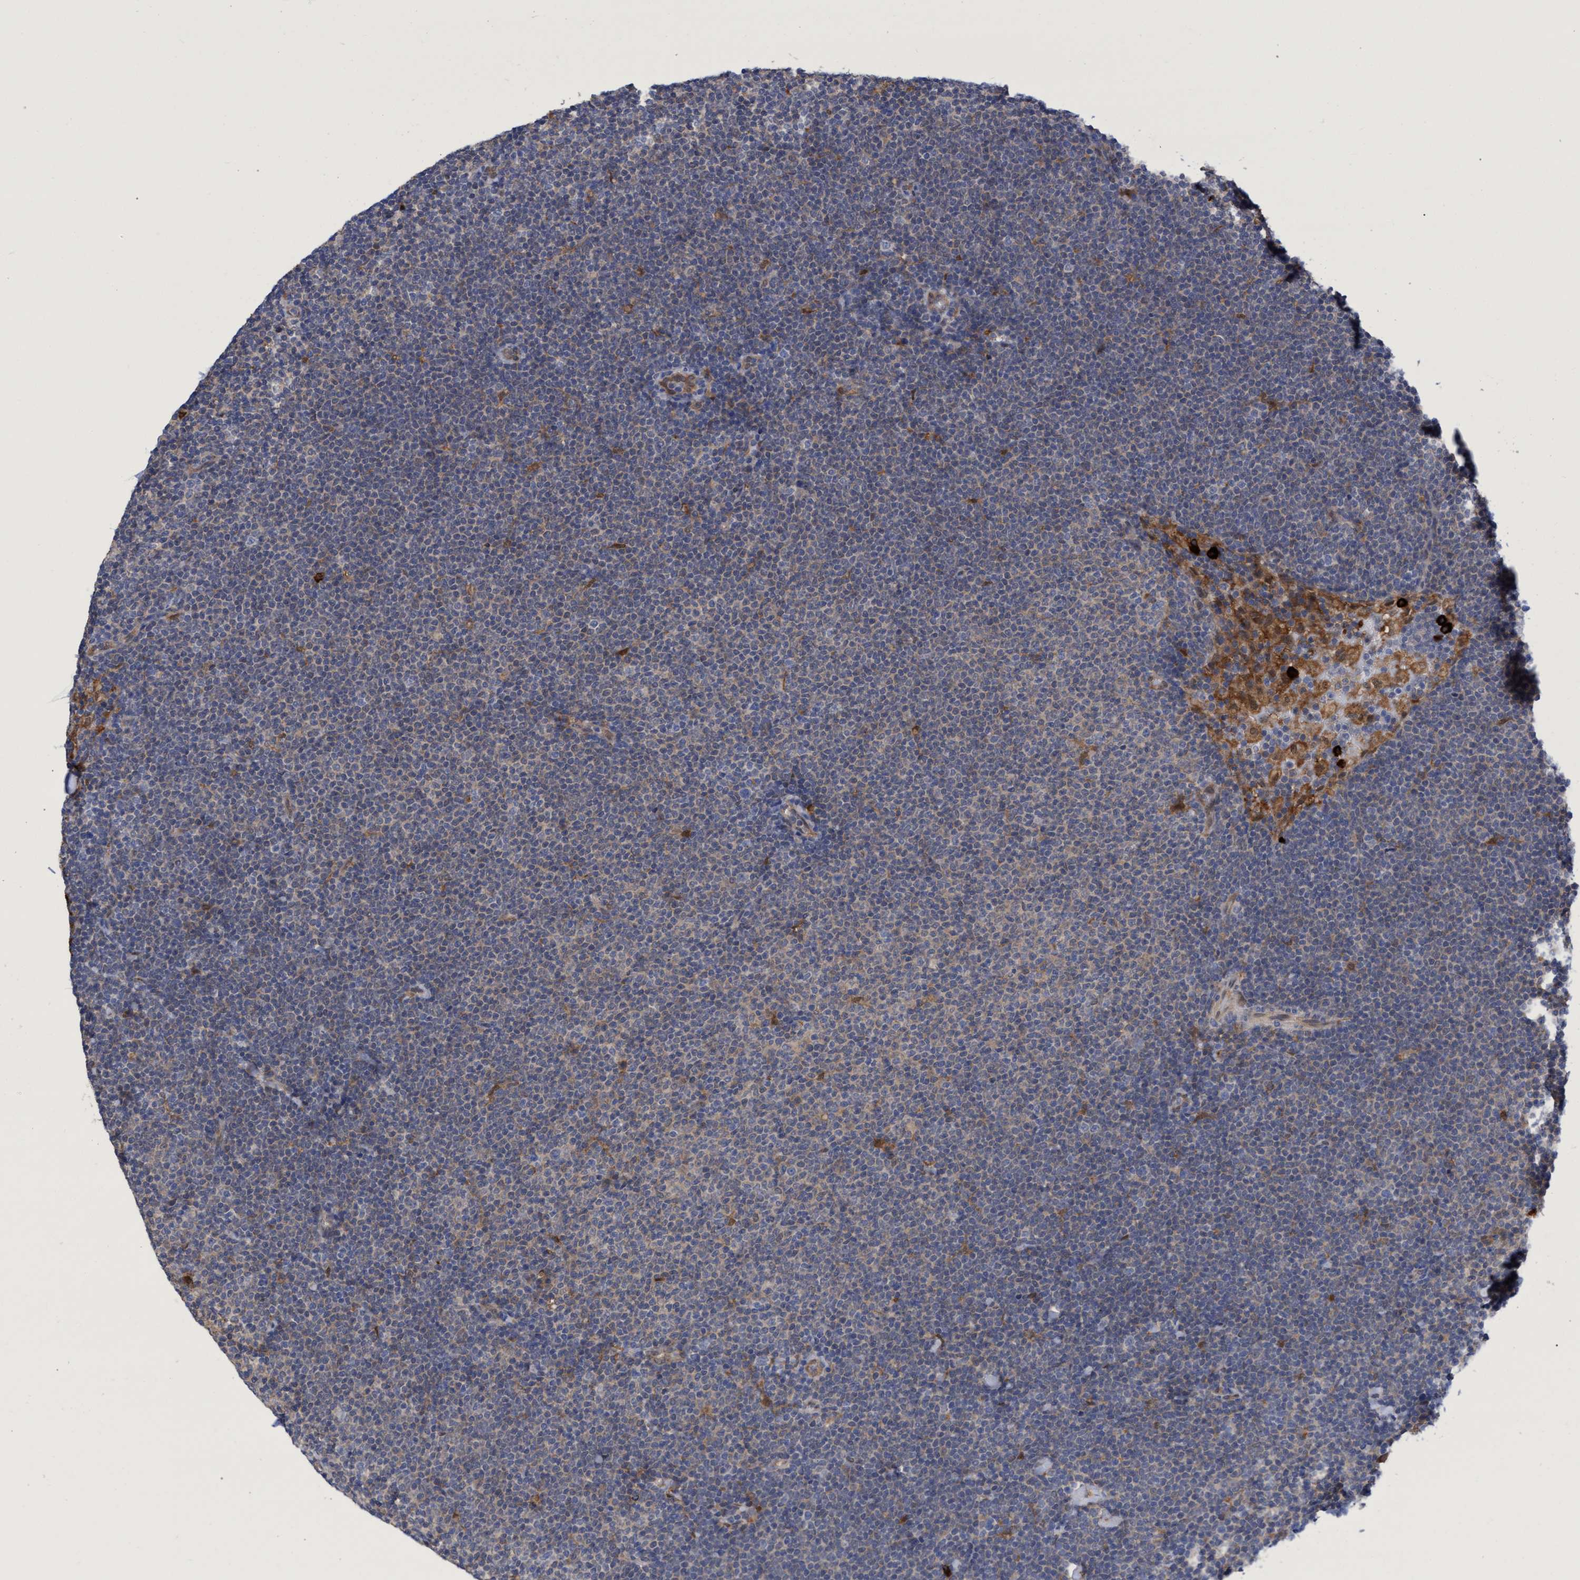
{"staining": {"intensity": "negative", "quantity": "none", "location": "none"}, "tissue": "lymphoma", "cell_type": "Tumor cells", "image_type": "cancer", "snomed": [{"axis": "morphology", "description": "Malignant lymphoma, non-Hodgkin's type, Low grade"}, {"axis": "topography", "description": "Lymph node"}], "caption": "Immunohistochemistry of human malignant lymphoma, non-Hodgkin's type (low-grade) displays no expression in tumor cells.", "gene": "PNPO", "patient": {"sex": "female", "age": 53}}